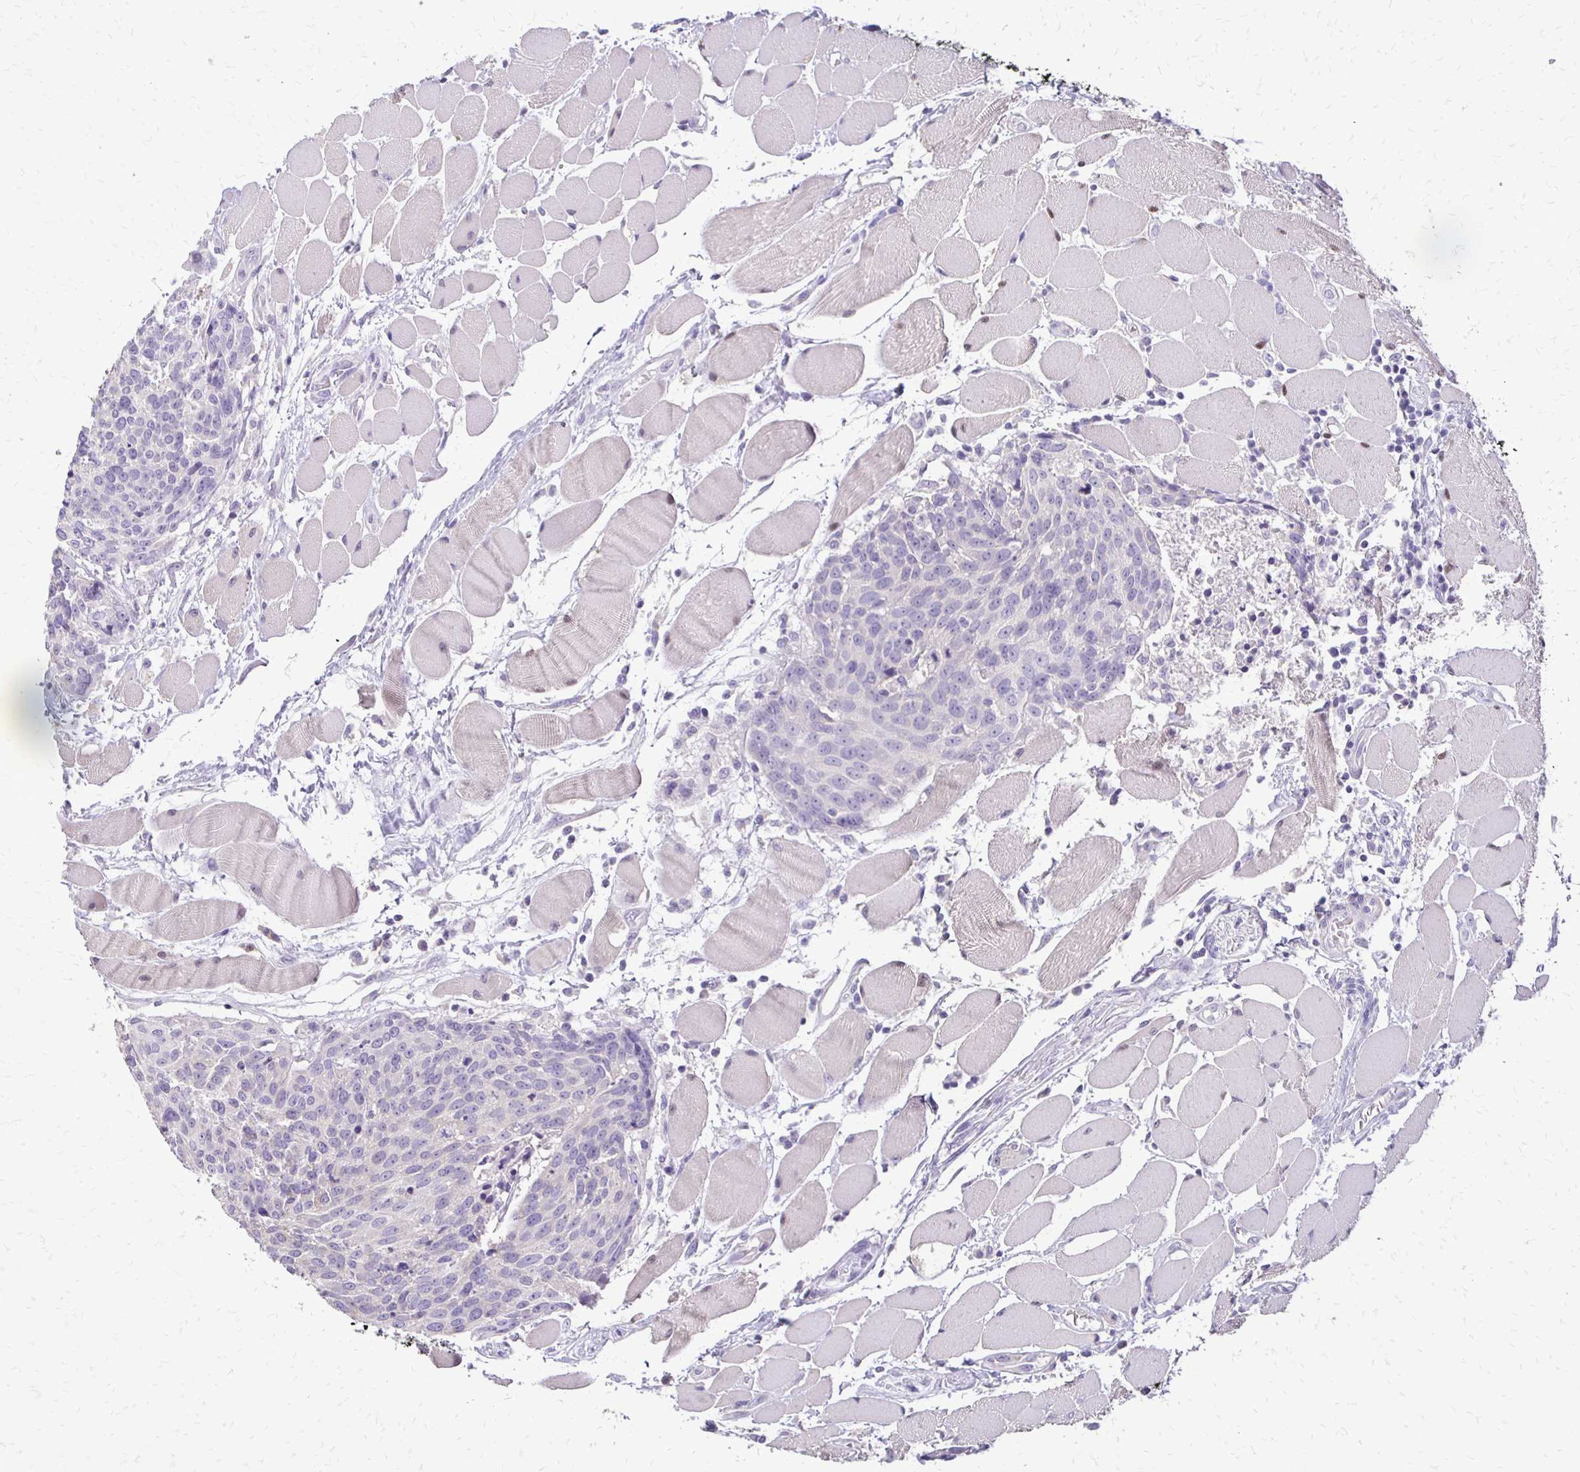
{"staining": {"intensity": "negative", "quantity": "none", "location": "none"}, "tissue": "head and neck cancer", "cell_type": "Tumor cells", "image_type": "cancer", "snomed": [{"axis": "morphology", "description": "Squamous cell carcinoma, NOS"}, {"axis": "topography", "description": "Oral tissue"}, {"axis": "topography", "description": "Head-Neck"}], "caption": "Immunohistochemical staining of human head and neck cancer (squamous cell carcinoma) exhibits no significant expression in tumor cells.", "gene": "ALPG", "patient": {"sex": "male", "age": 64}}